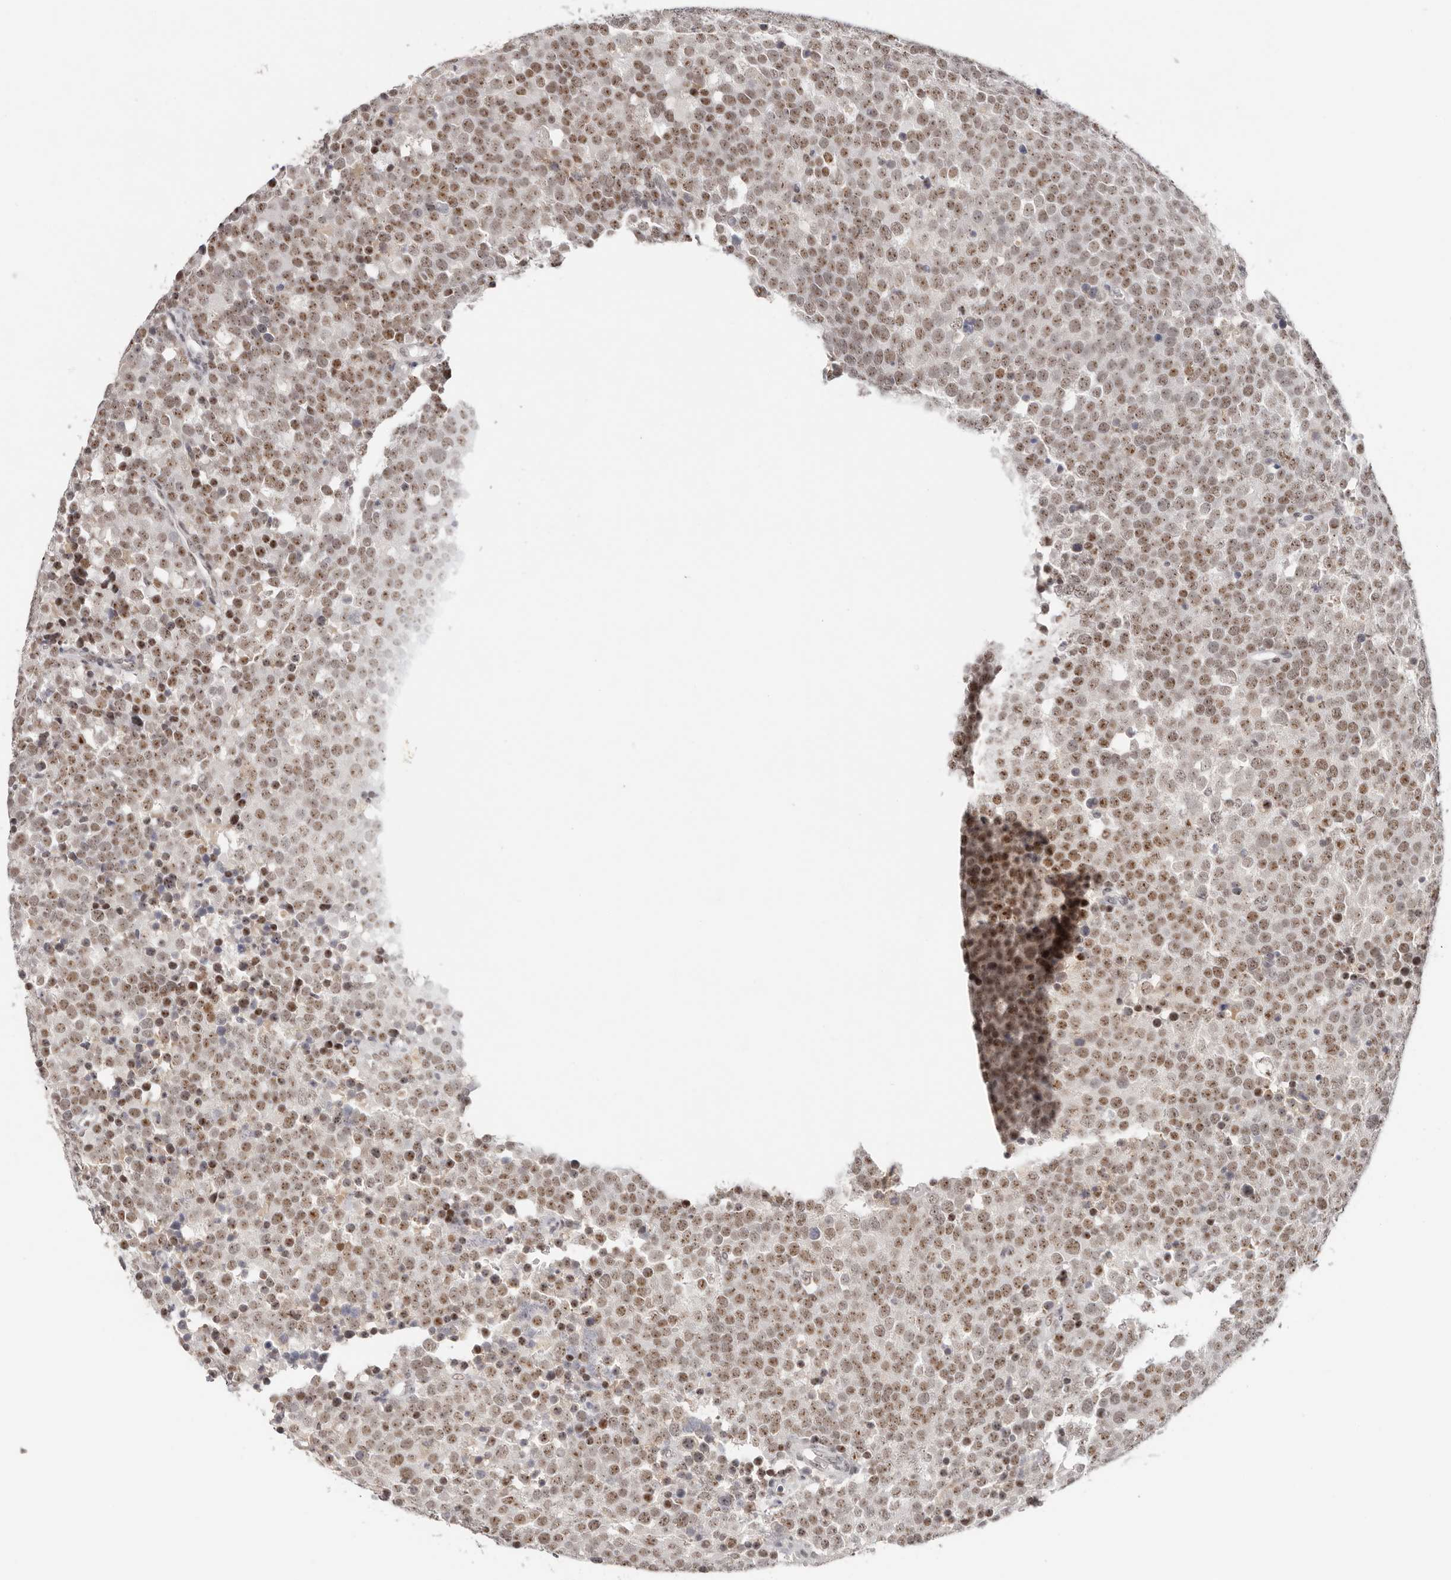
{"staining": {"intensity": "moderate", "quantity": ">75%", "location": "nuclear"}, "tissue": "testis cancer", "cell_type": "Tumor cells", "image_type": "cancer", "snomed": [{"axis": "morphology", "description": "Seminoma, NOS"}, {"axis": "topography", "description": "Testis"}], "caption": "Moderate nuclear protein positivity is seen in about >75% of tumor cells in testis seminoma.", "gene": "LARP7", "patient": {"sex": "male", "age": 71}}